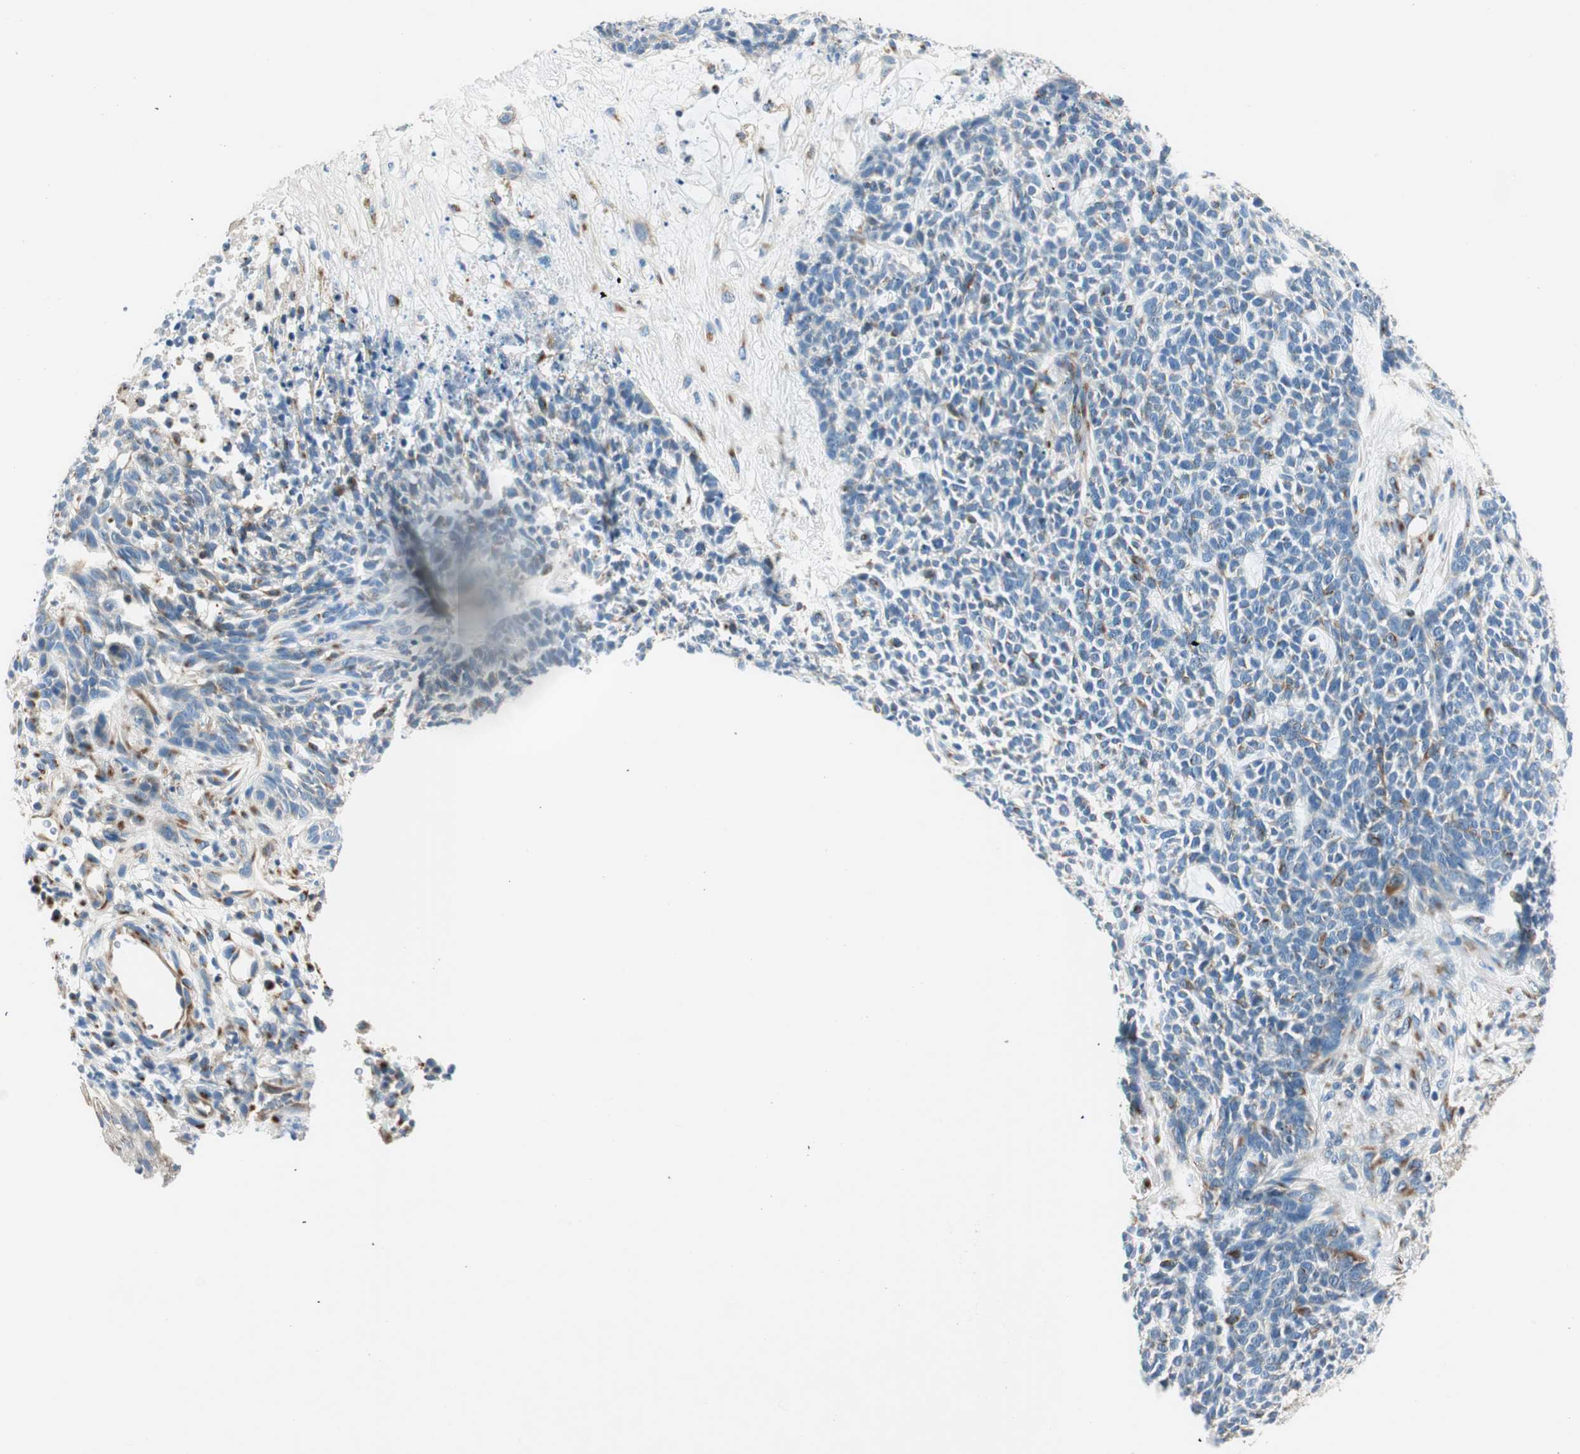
{"staining": {"intensity": "moderate", "quantity": "<25%", "location": "cytoplasmic/membranous"}, "tissue": "skin cancer", "cell_type": "Tumor cells", "image_type": "cancer", "snomed": [{"axis": "morphology", "description": "Basal cell carcinoma"}, {"axis": "topography", "description": "Skin"}], "caption": "A photomicrograph of skin cancer (basal cell carcinoma) stained for a protein reveals moderate cytoplasmic/membranous brown staining in tumor cells. (brown staining indicates protein expression, while blue staining denotes nuclei).", "gene": "TMF1", "patient": {"sex": "female", "age": 84}}